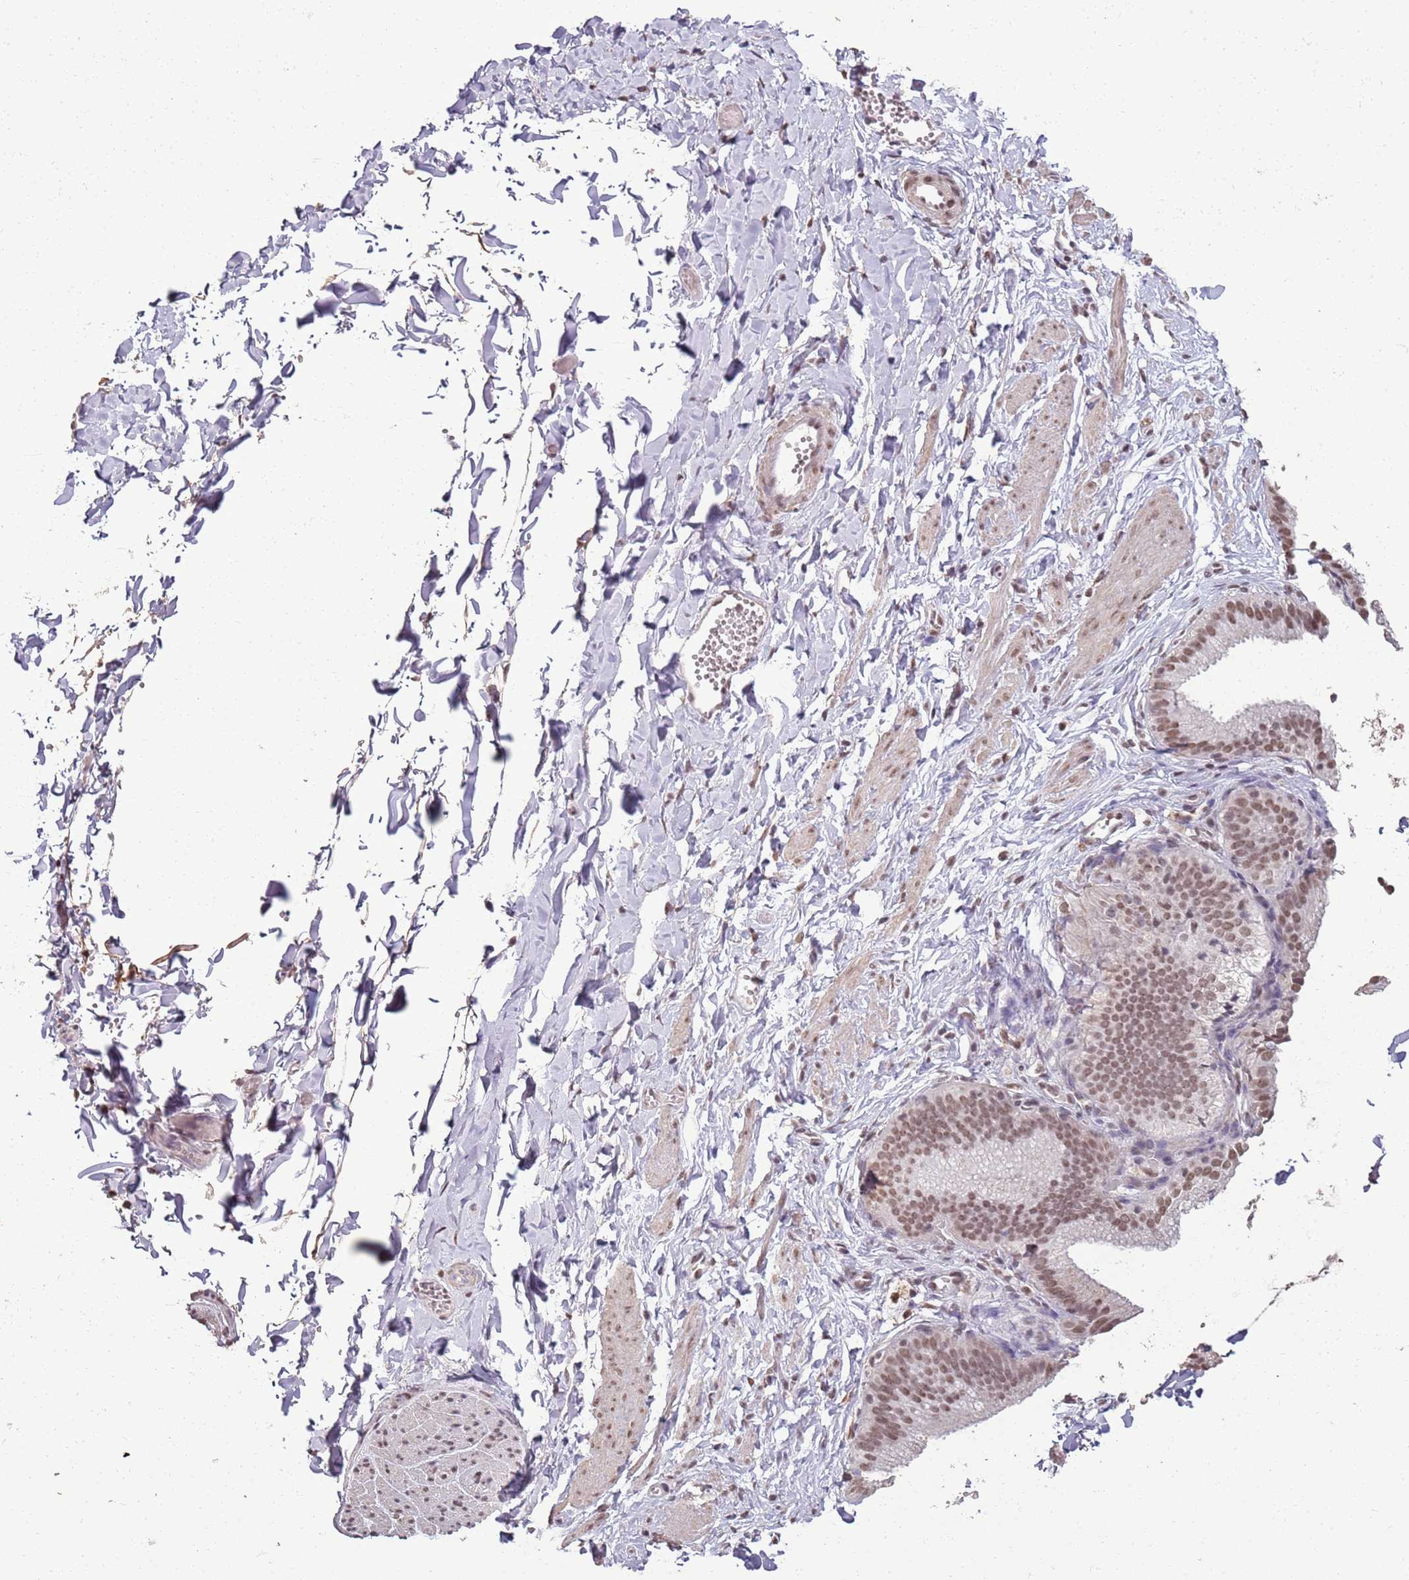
{"staining": {"intensity": "weak", "quantity": ">75%", "location": "nuclear"}, "tissue": "adipose tissue", "cell_type": "Adipocytes", "image_type": "normal", "snomed": [{"axis": "morphology", "description": "Normal tissue, NOS"}, {"axis": "topography", "description": "Gallbladder"}, {"axis": "topography", "description": "Peripheral nerve tissue"}], "caption": "This is an image of immunohistochemistry staining of unremarkable adipose tissue, which shows weak staining in the nuclear of adipocytes.", "gene": "ARL14EP", "patient": {"sex": "male", "age": 38}}